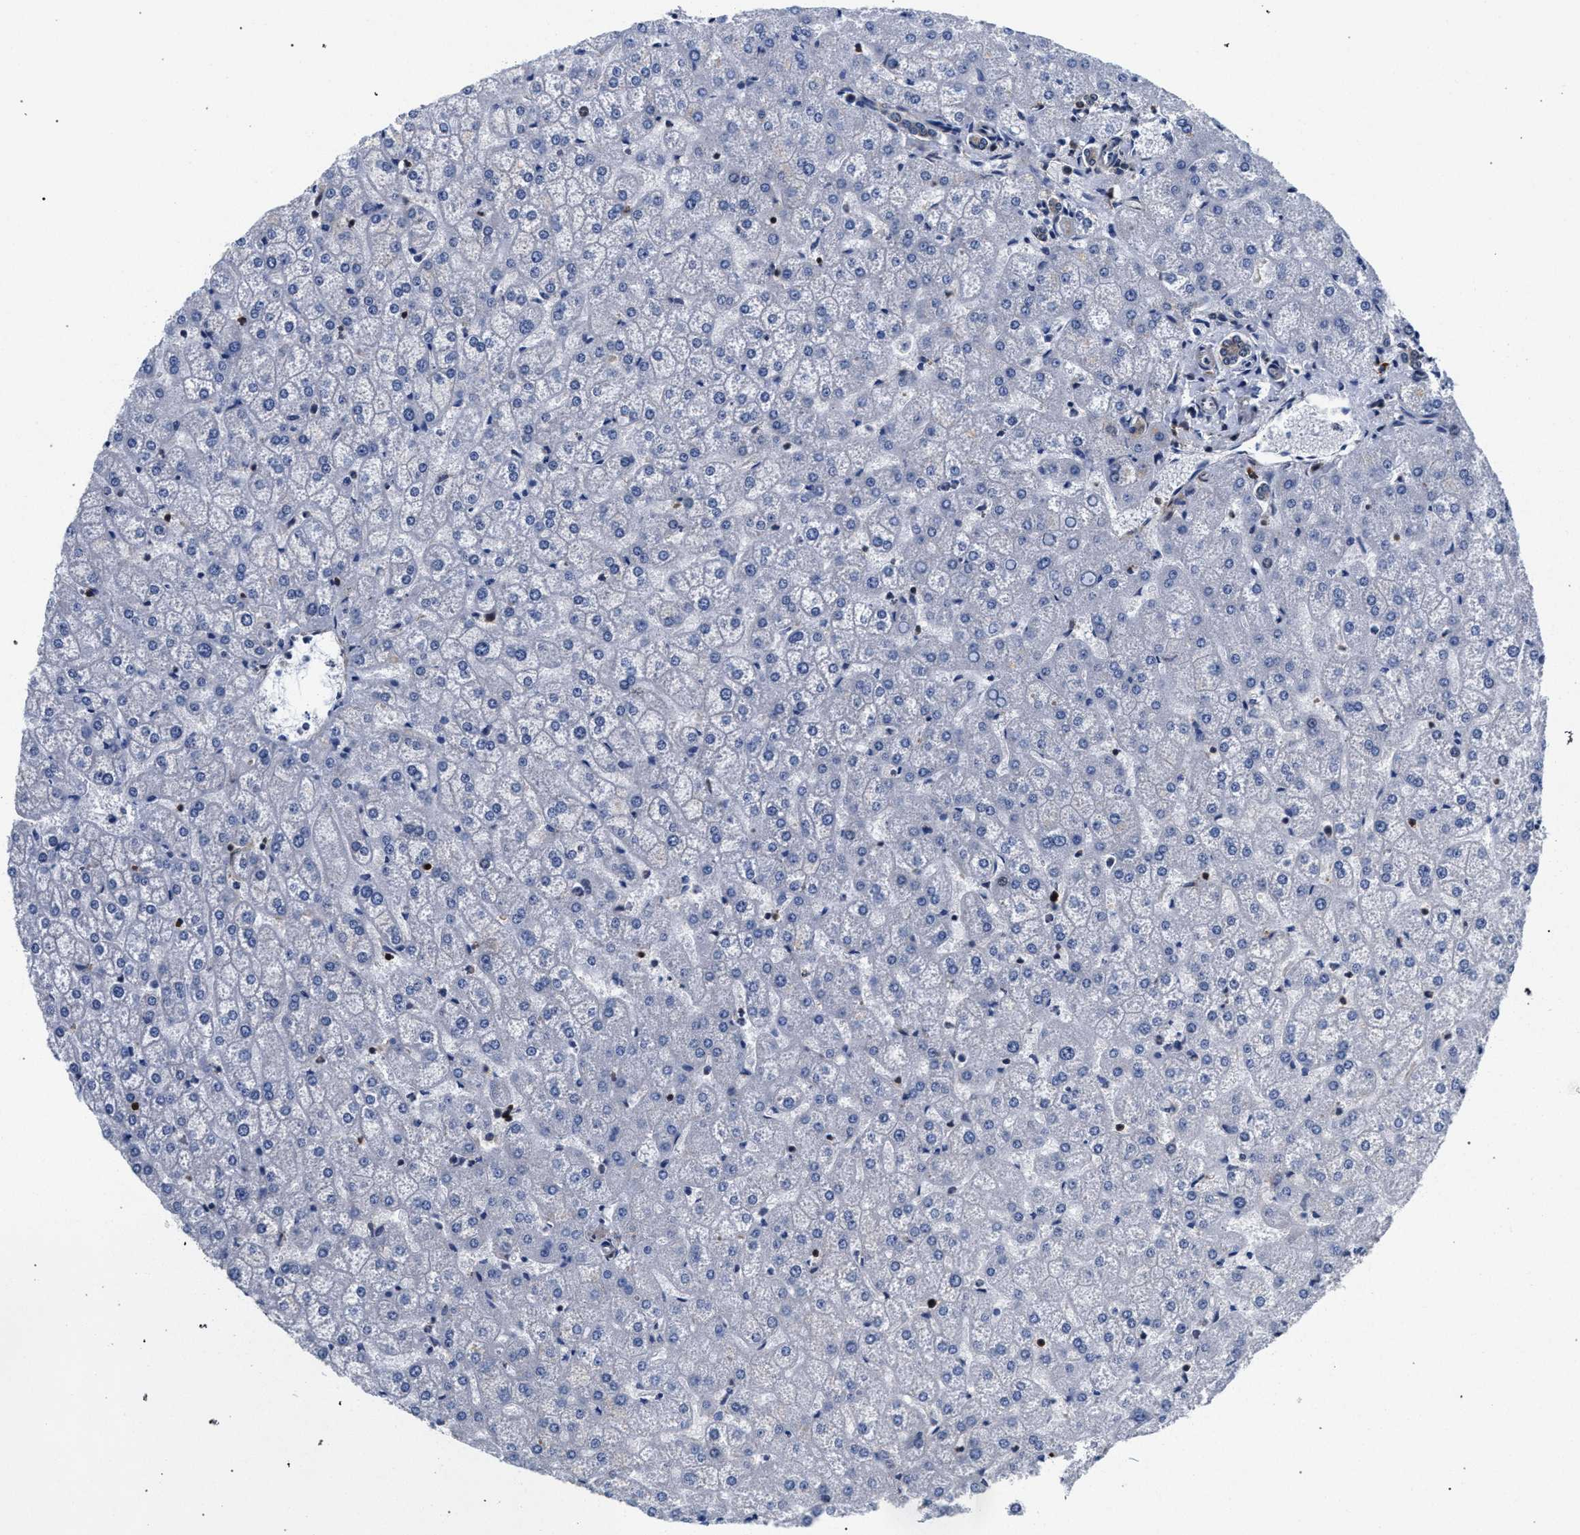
{"staining": {"intensity": "weak", "quantity": "<25%", "location": "cytoplasmic/membranous"}, "tissue": "liver", "cell_type": "Cholangiocytes", "image_type": "normal", "snomed": [{"axis": "morphology", "description": "Normal tissue, NOS"}, {"axis": "topography", "description": "Liver"}], "caption": "This is a image of immunohistochemistry staining of unremarkable liver, which shows no staining in cholangiocytes. (DAB (3,3'-diaminobenzidine) immunohistochemistry (IHC) visualized using brightfield microscopy, high magnification).", "gene": "LASP1", "patient": {"sex": "female", "age": 32}}